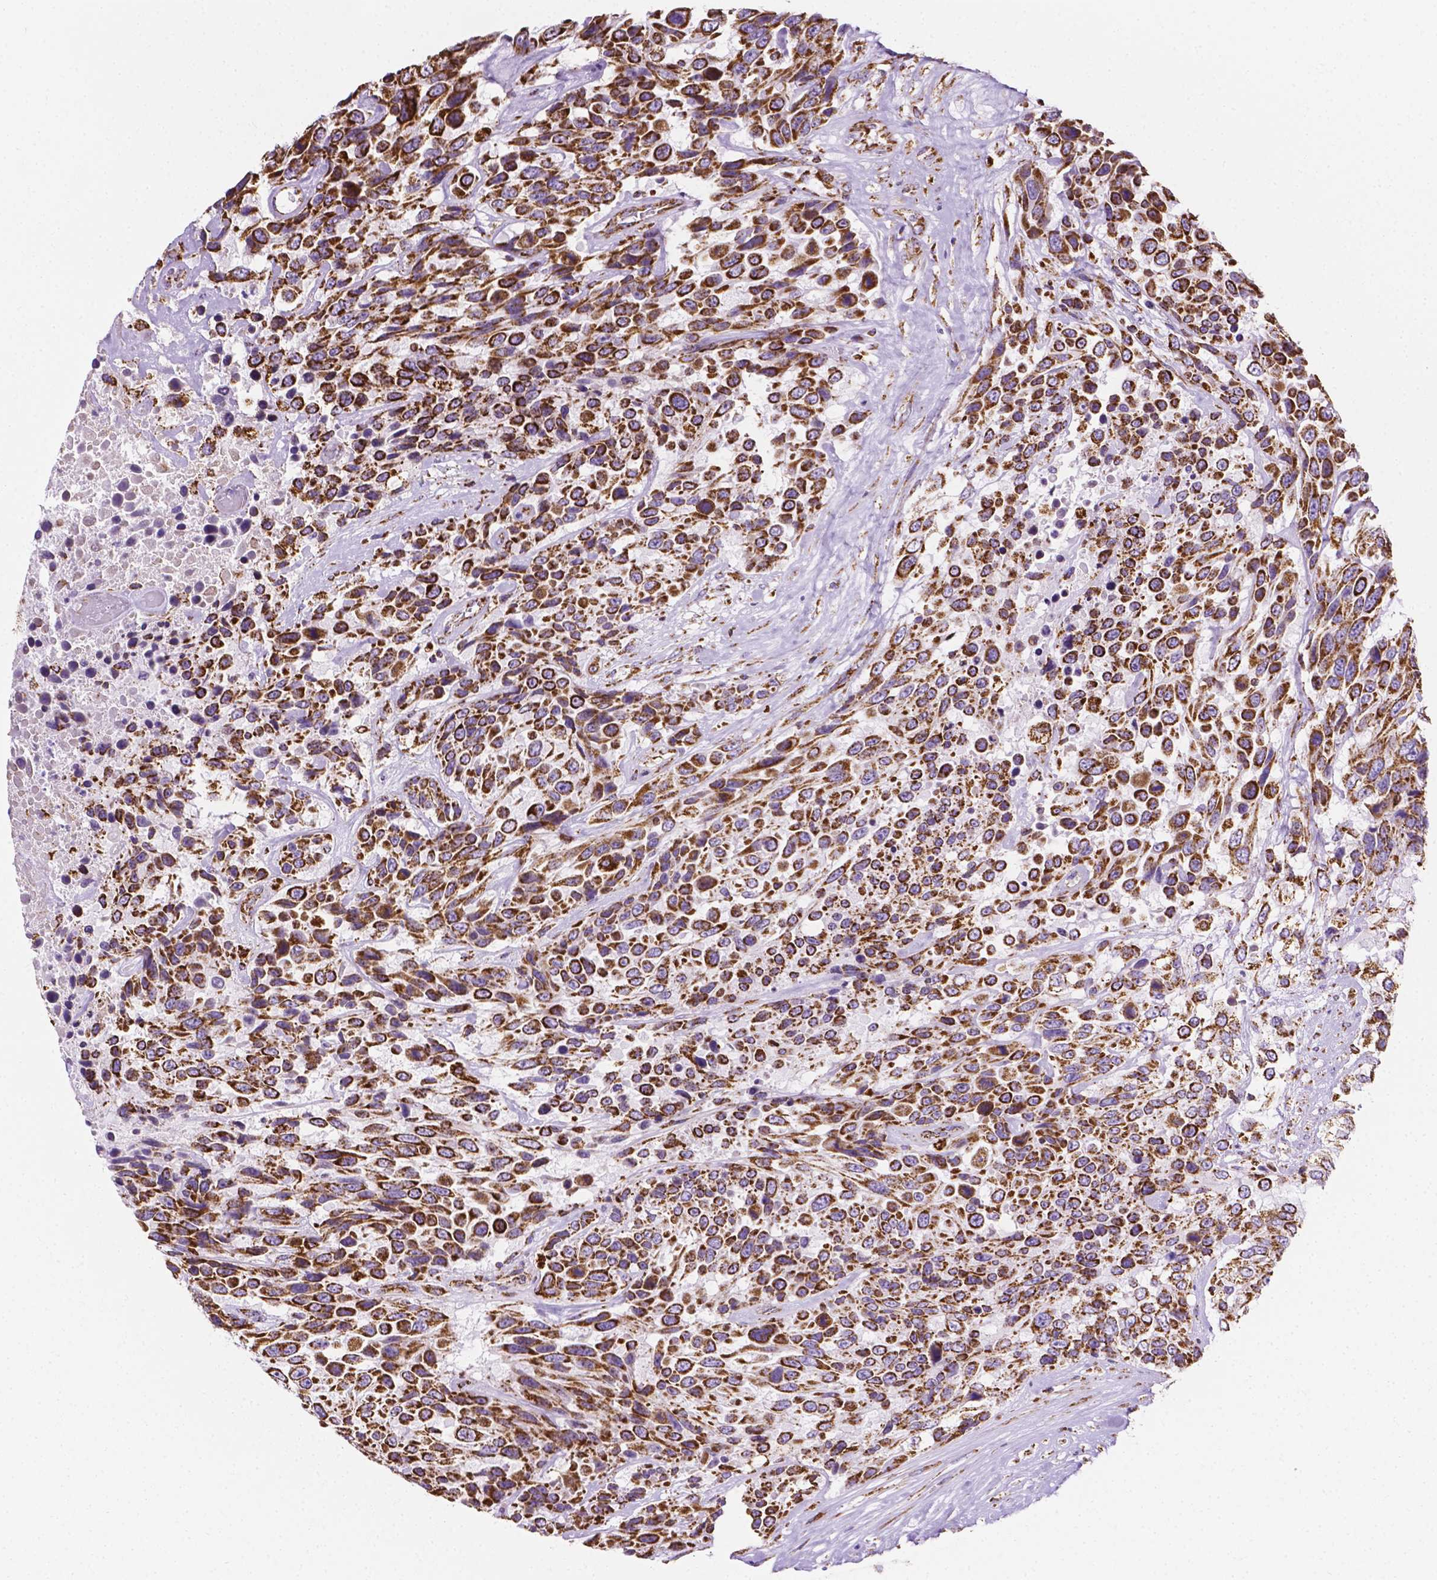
{"staining": {"intensity": "strong", "quantity": ">75%", "location": "cytoplasmic/membranous"}, "tissue": "urothelial cancer", "cell_type": "Tumor cells", "image_type": "cancer", "snomed": [{"axis": "morphology", "description": "Urothelial carcinoma, High grade"}, {"axis": "topography", "description": "Urinary bladder"}], "caption": "Immunohistochemistry image of neoplastic tissue: high-grade urothelial carcinoma stained using immunohistochemistry demonstrates high levels of strong protein expression localized specifically in the cytoplasmic/membranous of tumor cells, appearing as a cytoplasmic/membranous brown color.", "gene": "RMDN3", "patient": {"sex": "female", "age": 70}}